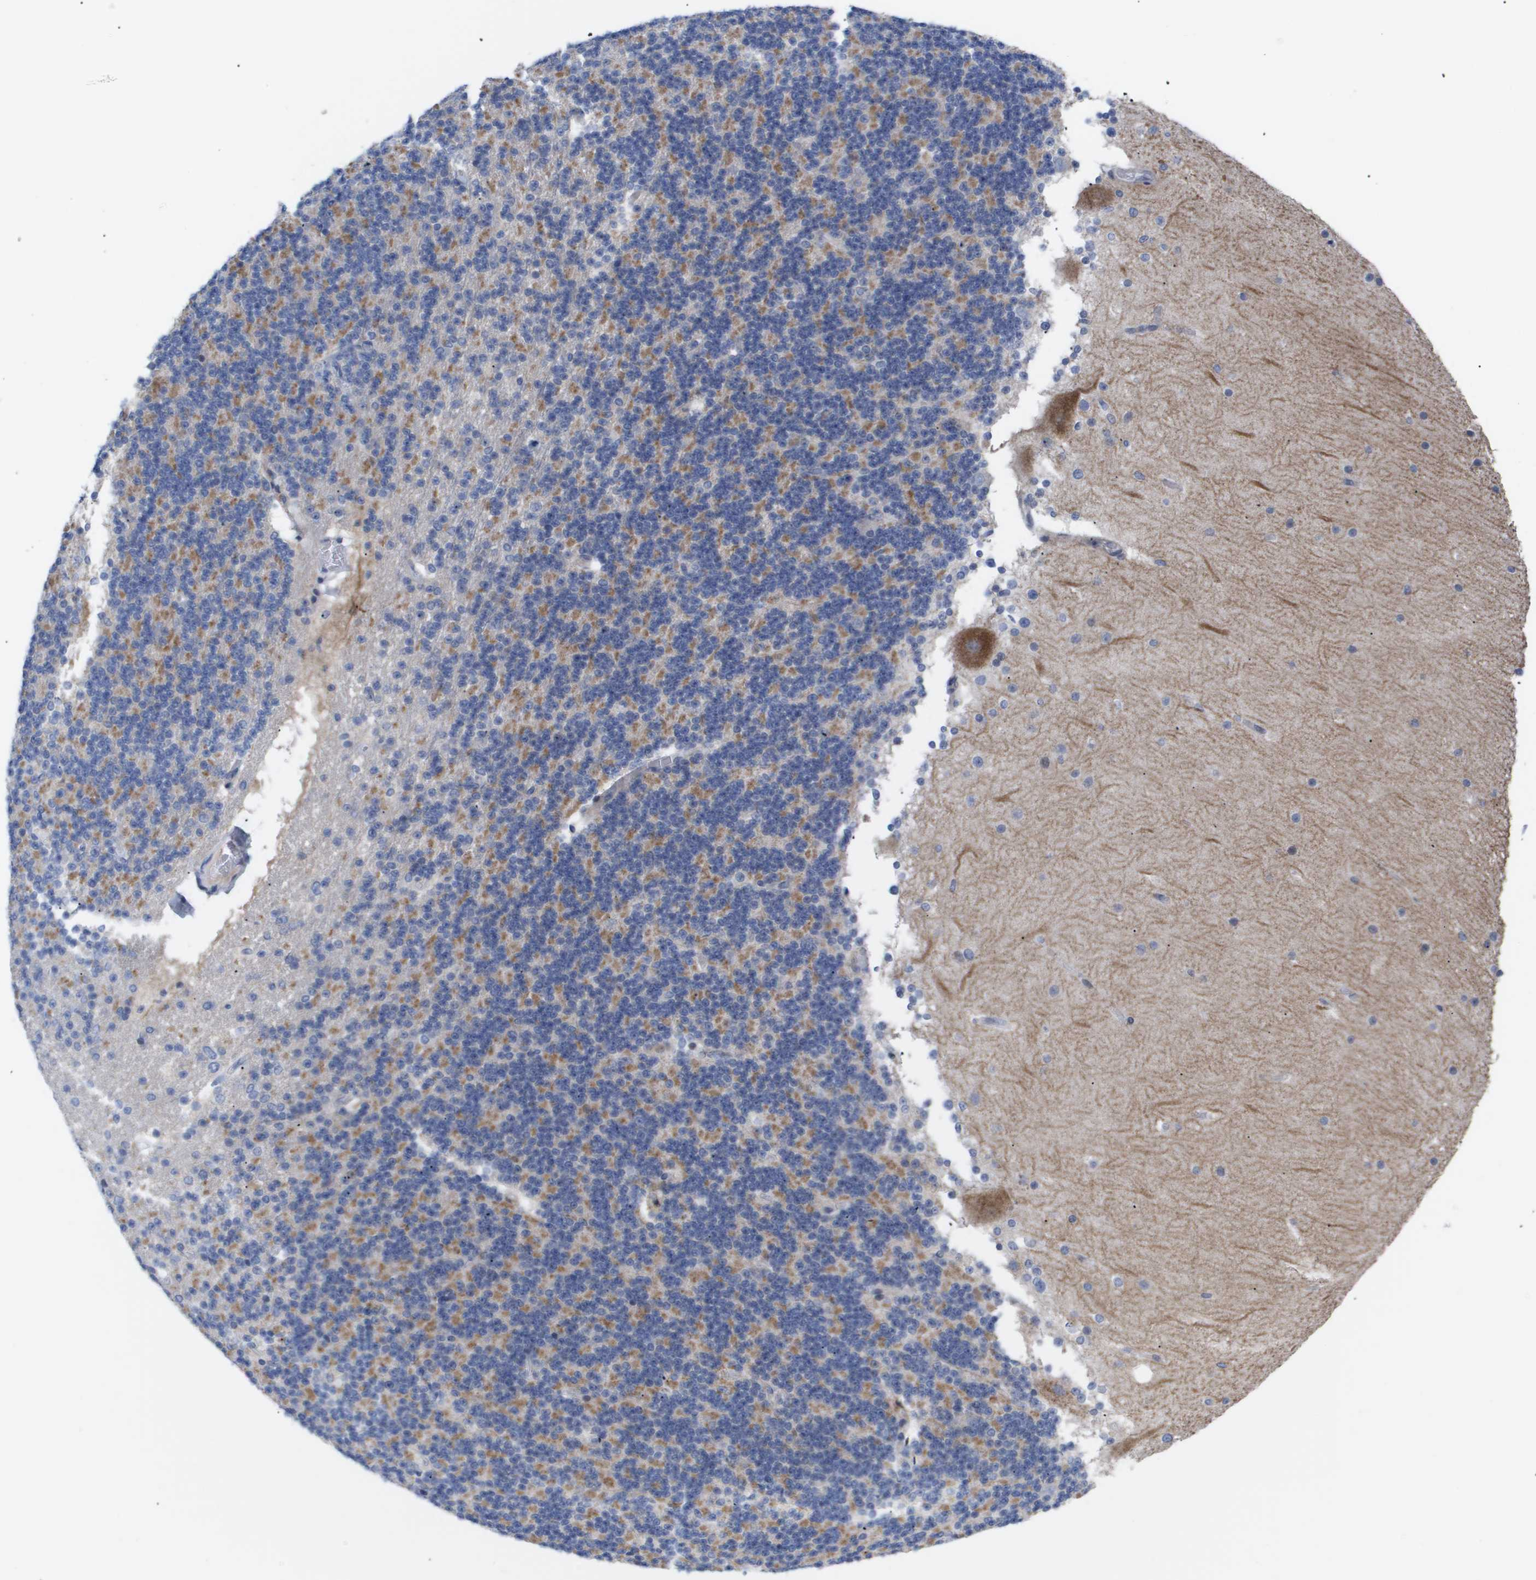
{"staining": {"intensity": "moderate", "quantity": "25%-75%", "location": "cytoplasmic/membranous"}, "tissue": "cerebellum", "cell_type": "Cells in granular layer", "image_type": "normal", "snomed": [{"axis": "morphology", "description": "Normal tissue, NOS"}, {"axis": "topography", "description": "Cerebellum"}], "caption": "Immunohistochemistry (DAB (3,3'-diaminobenzidine)) staining of normal cerebellum displays moderate cytoplasmic/membranous protein positivity in approximately 25%-75% of cells in granular layer.", "gene": "CAV3", "patient": {"sex": "female", "age": 19}}